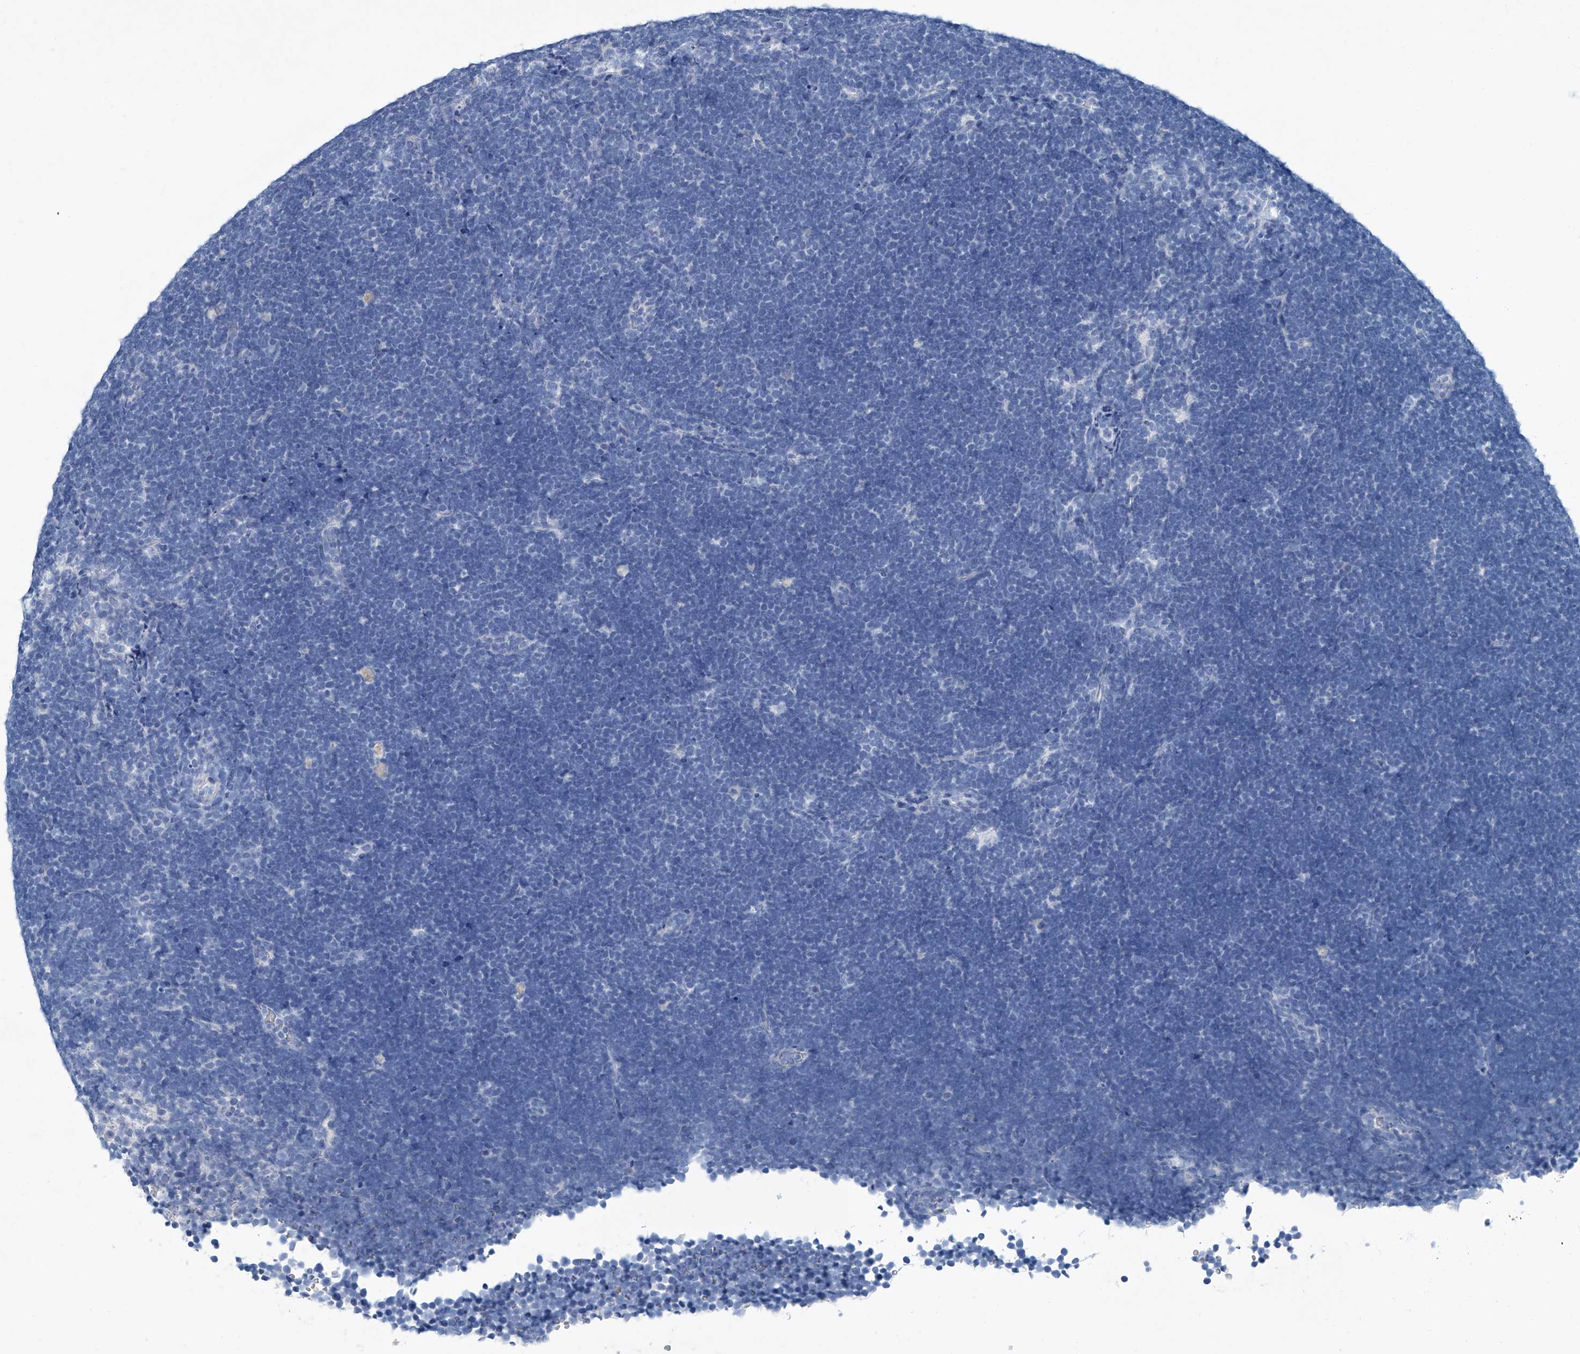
{"staining": {"intensity": "negative", "quantity": "none", "location": "none"}, "tissue": "lymphoma", "cell_type": "Tumor cells", "image_type": "cancer", "snomed": [{"axis": "morphology", "description": "Malignant lymphoma, non-Hodgkin's type, High grade"}, {"axis": "topography", "description": "Lymph node"}], "caption": "Lymphoma stained for a protein using IHC shows no positivity tumor cells.", "gene": "CYP2A7", "patient": {"sex": "male", "age": 13}}